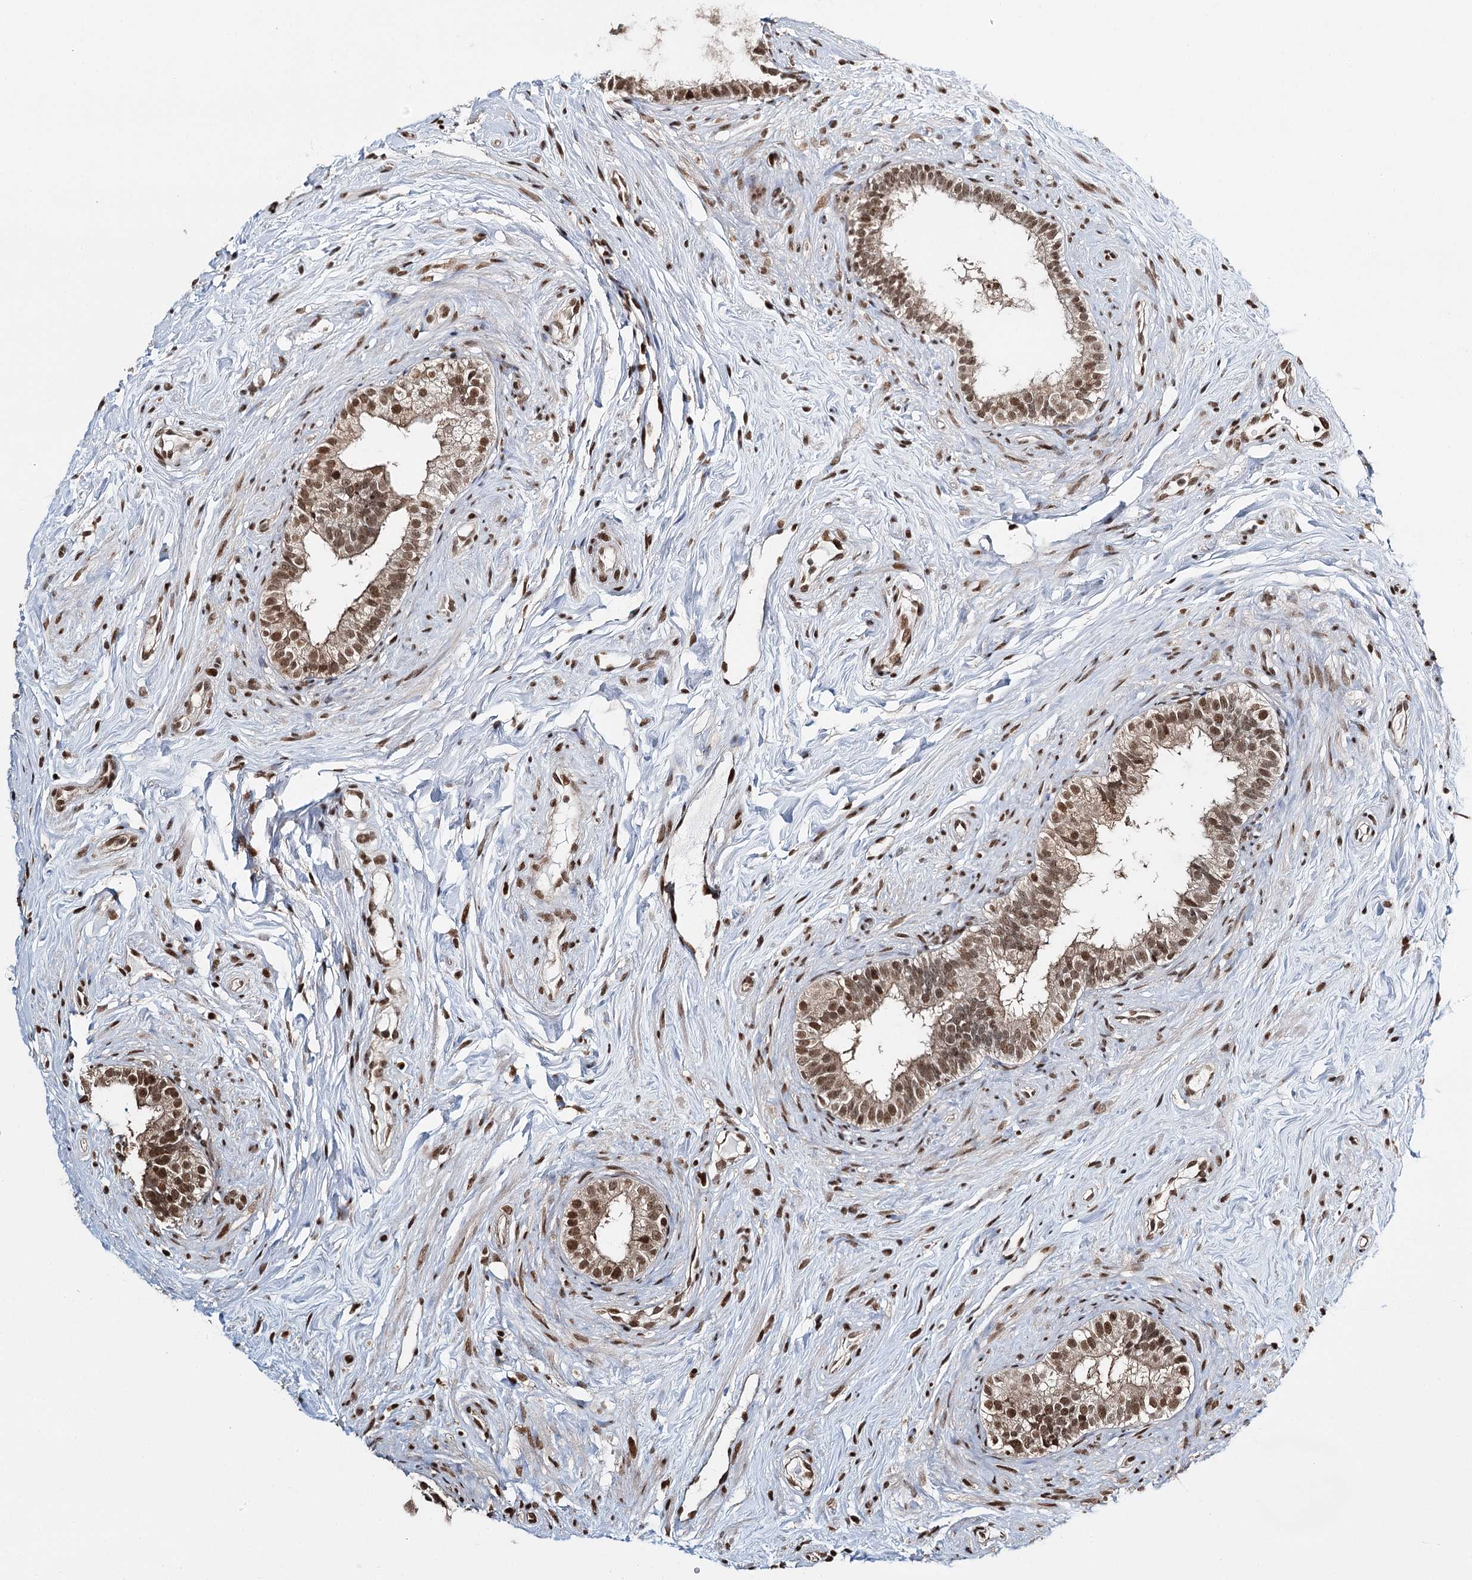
{"staining": {"intensity": "moderate", "quantity": ">75%", "location": "nuclear"}, "tissue": "epididymis", "cell_type": "Glandular cells", "image_type": "normal", "snomed": [{"axis": "morphology", "description": "Normal tissue, NOS"}, {"axis": "topography", "description": "Epididymis"}], "caption": "Immunohistochemical staining of benign human epididymis reveals moderate nuclear protein staining in approximately >75% of glandular cells.", "gene": "RPS27A", "patient": {"sex": "male", "age": 84}}